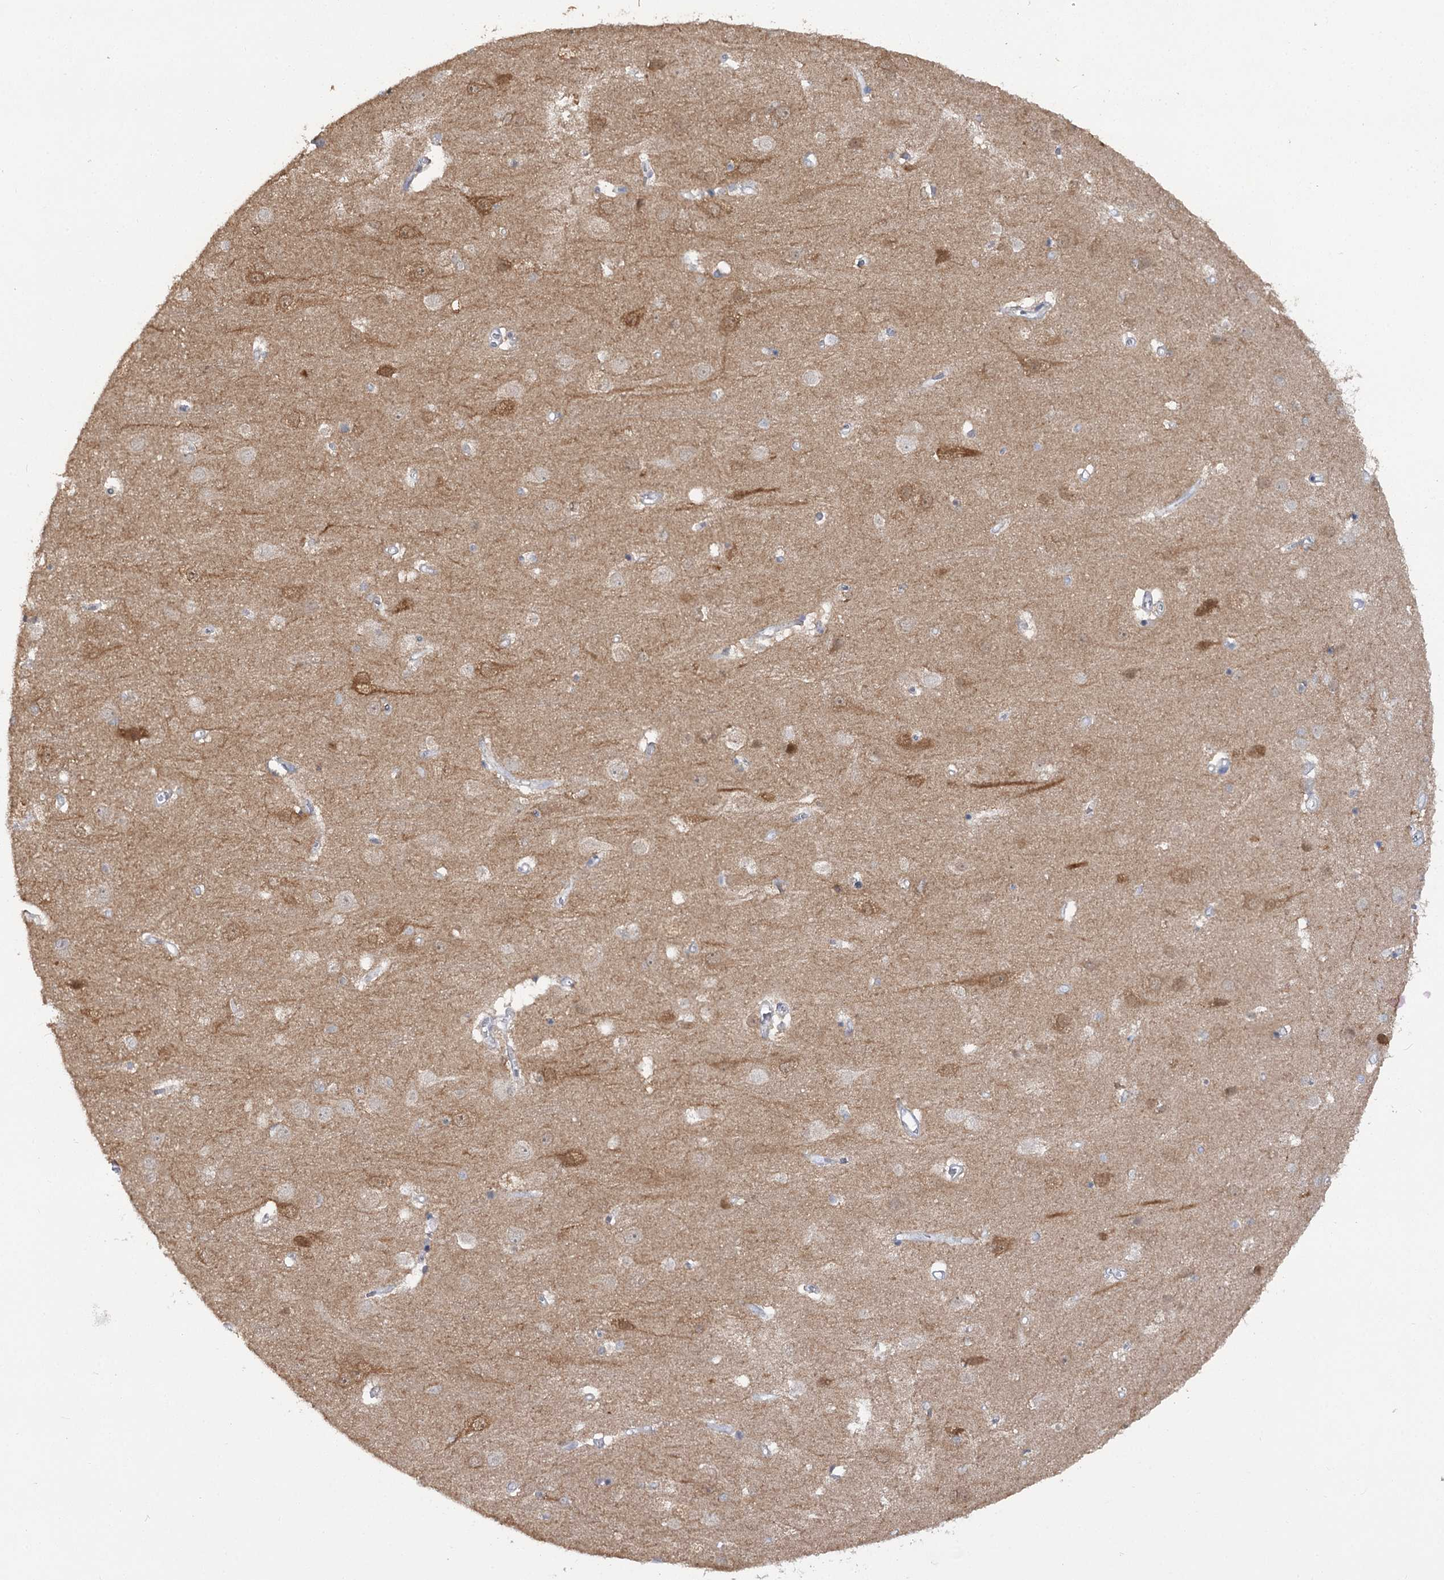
{"staining": {"intensity": "weak", "quantity": "25%-75%", "location": "cytoplasmic/membranous"}, "tissue": "cerebral cortex", "cell_type": "Endothelial cells", "image_type": "normal", "snomed": [{"axis": "morphology", "description": "Normal tissue, NOS"}, {"axis": "topography", "description": "Cerebral cortex"}], "caption": "High-magnification brightfield microscopy of unremarkable cerebral cortex stained with DAB (brown) and counterstained with hematoxylin (blue). endothelial cells exhibit weak cytoplasmic/membranous expression is identified in about25%-75% of cells.", "gene": "PHYHIPL", "patient": {"sex": "male", "age": 54}}